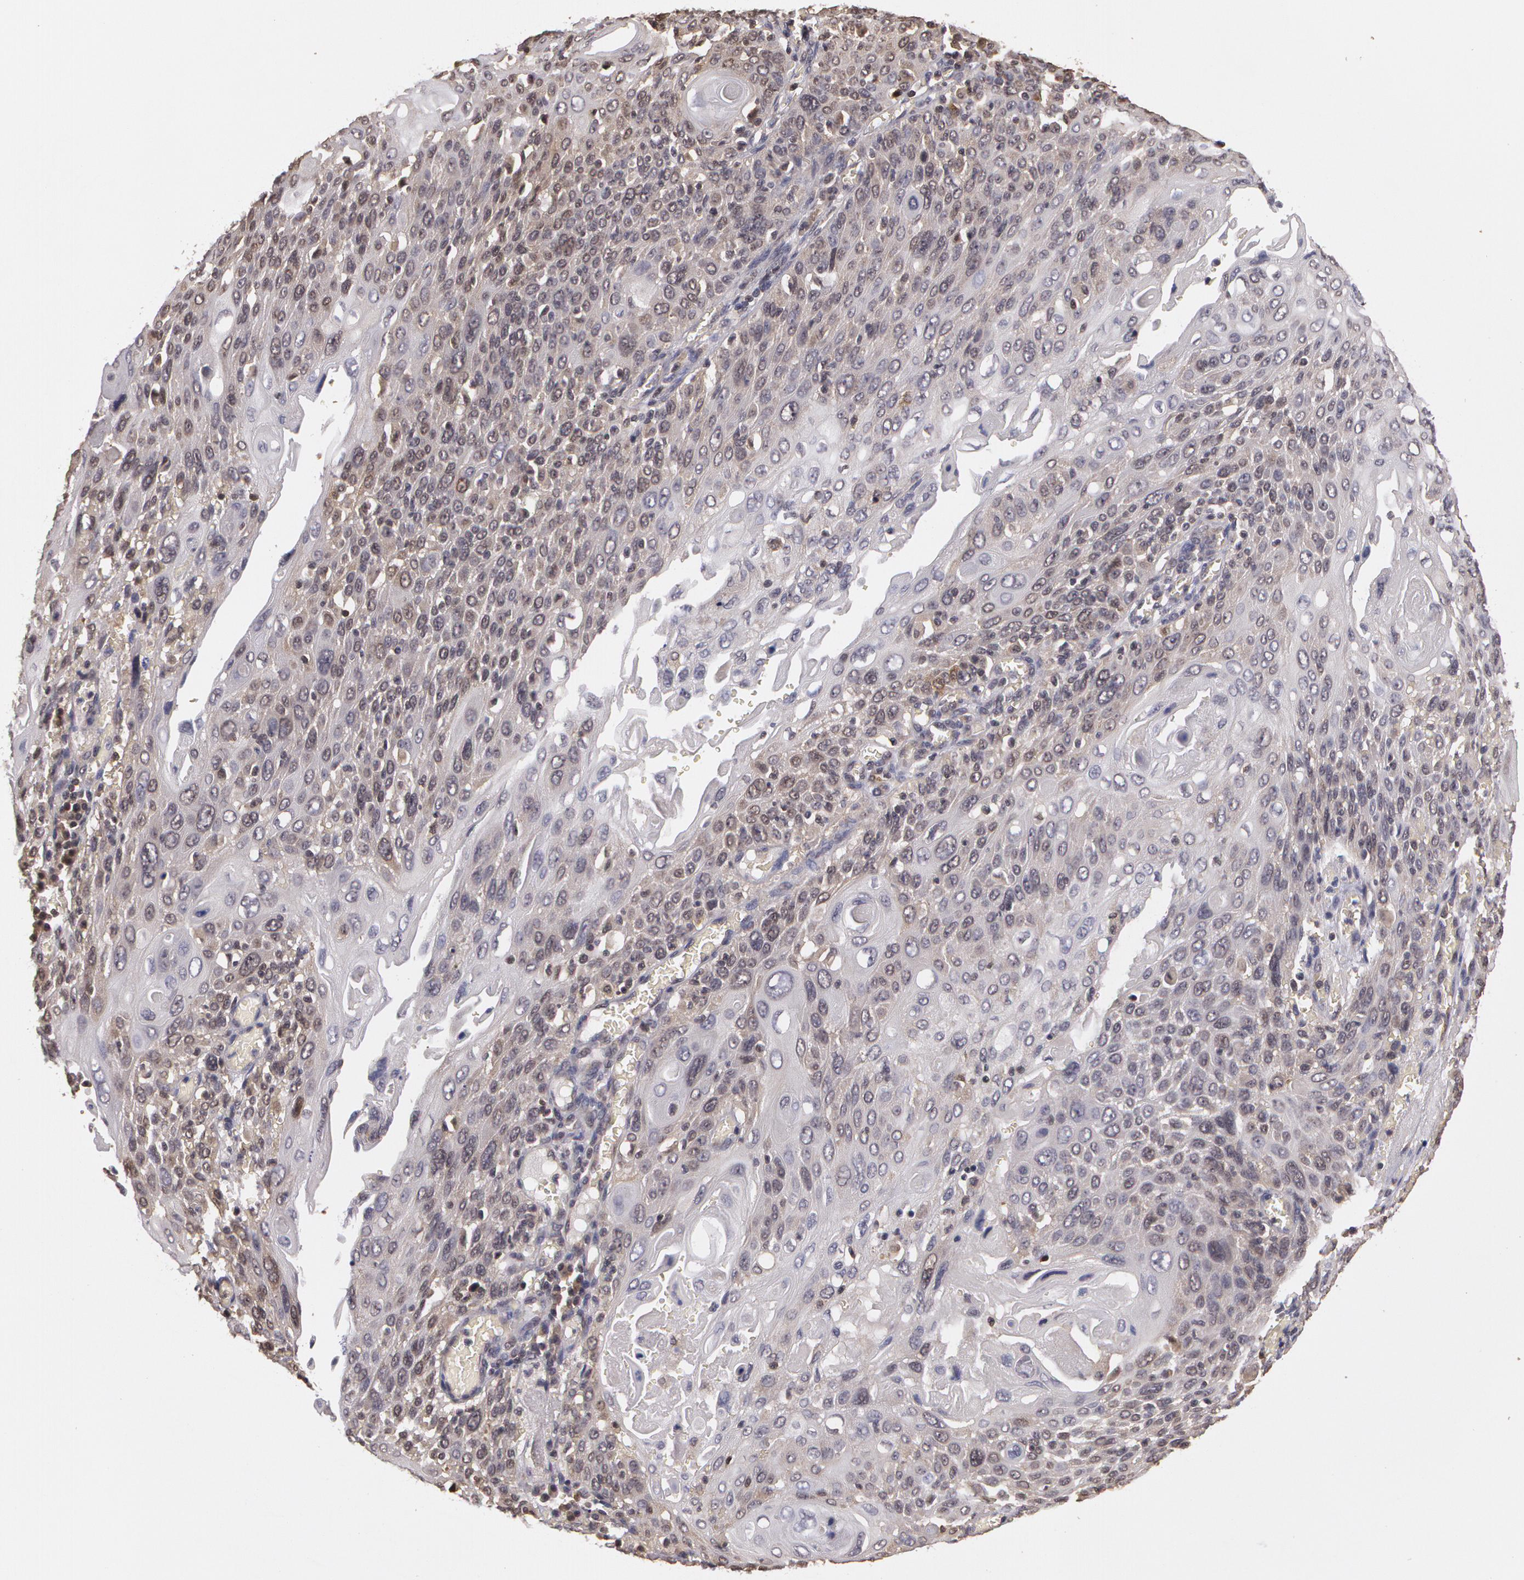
{"staining": {"intensity": "negative", "quantity": "none", "location": "none"}, "tissue": "cervical cancer", "cell_type": "Tumor cells", "image_type": "cancer", "snomed": [{"axis": "morphology", "description": "Squamous cell carcinoma, NOS"}, {"axis": "topography", "description": "Cervix"}], "caption": "This is an immunohistochemistry photomicrograph of human cervical cancer. There is no staining in tumor cells.", "gene": "AHSA1", "patient": {"sex": "female", "age": 54}}